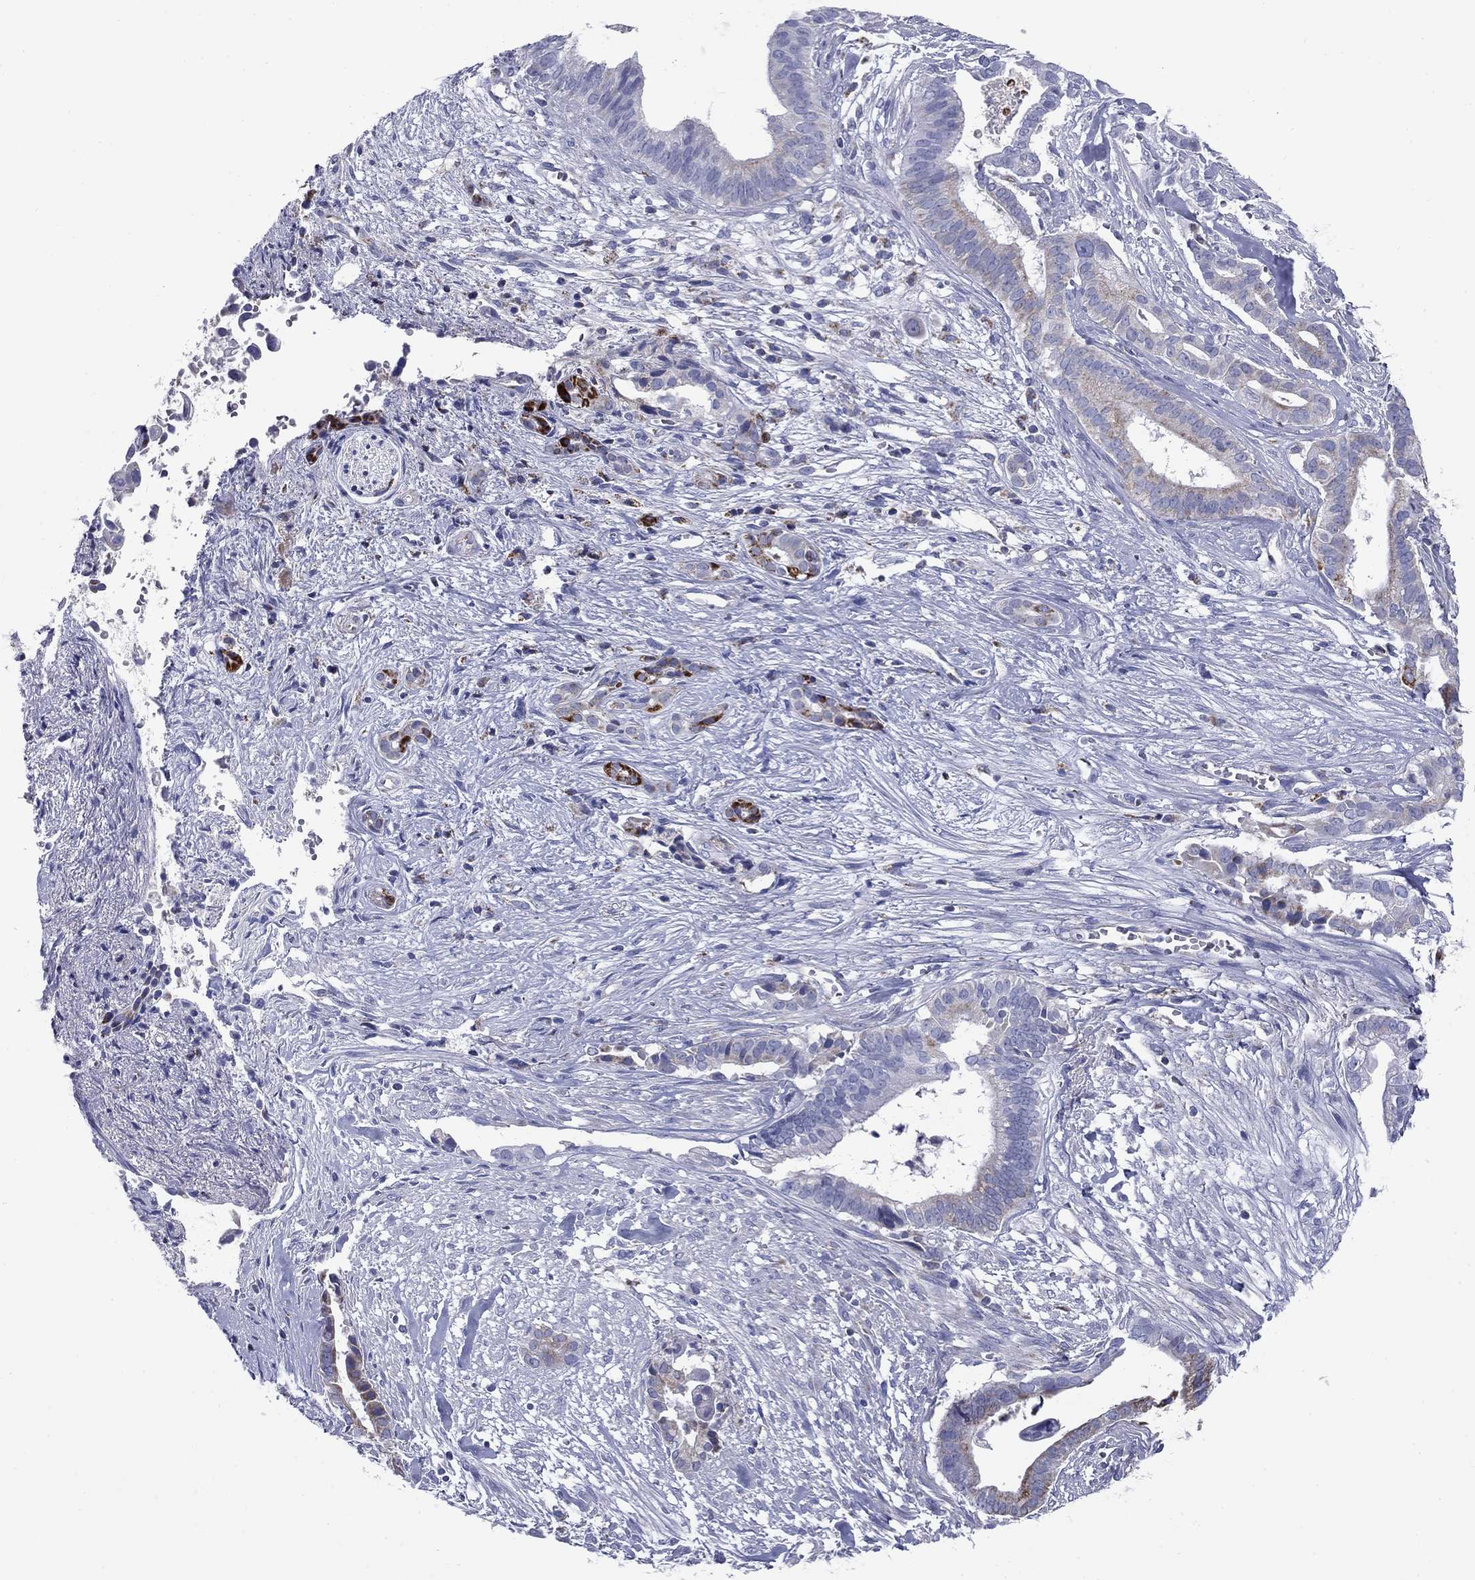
{"staining": {"intensity": "weak", "quantity": "<25%", "location": "cytoplasmic/membranous"}, "tissue": "pancreatic cancer", "cell_type": "Tumor cells", "image_type": "cancer", "snomed": [{"axis": "morphology", "description": "Adenocarcinoma, NOS"}, {"axis": "topography", "description": "Pancreas"}], "caption": "This is an immunohistochemistry histopathology image of pancreatic adenocarcinoma. There is no positivity in tumor cells.", "gene": "NDUFA4L2", "patient": {"sex": "male", "age": 61}}